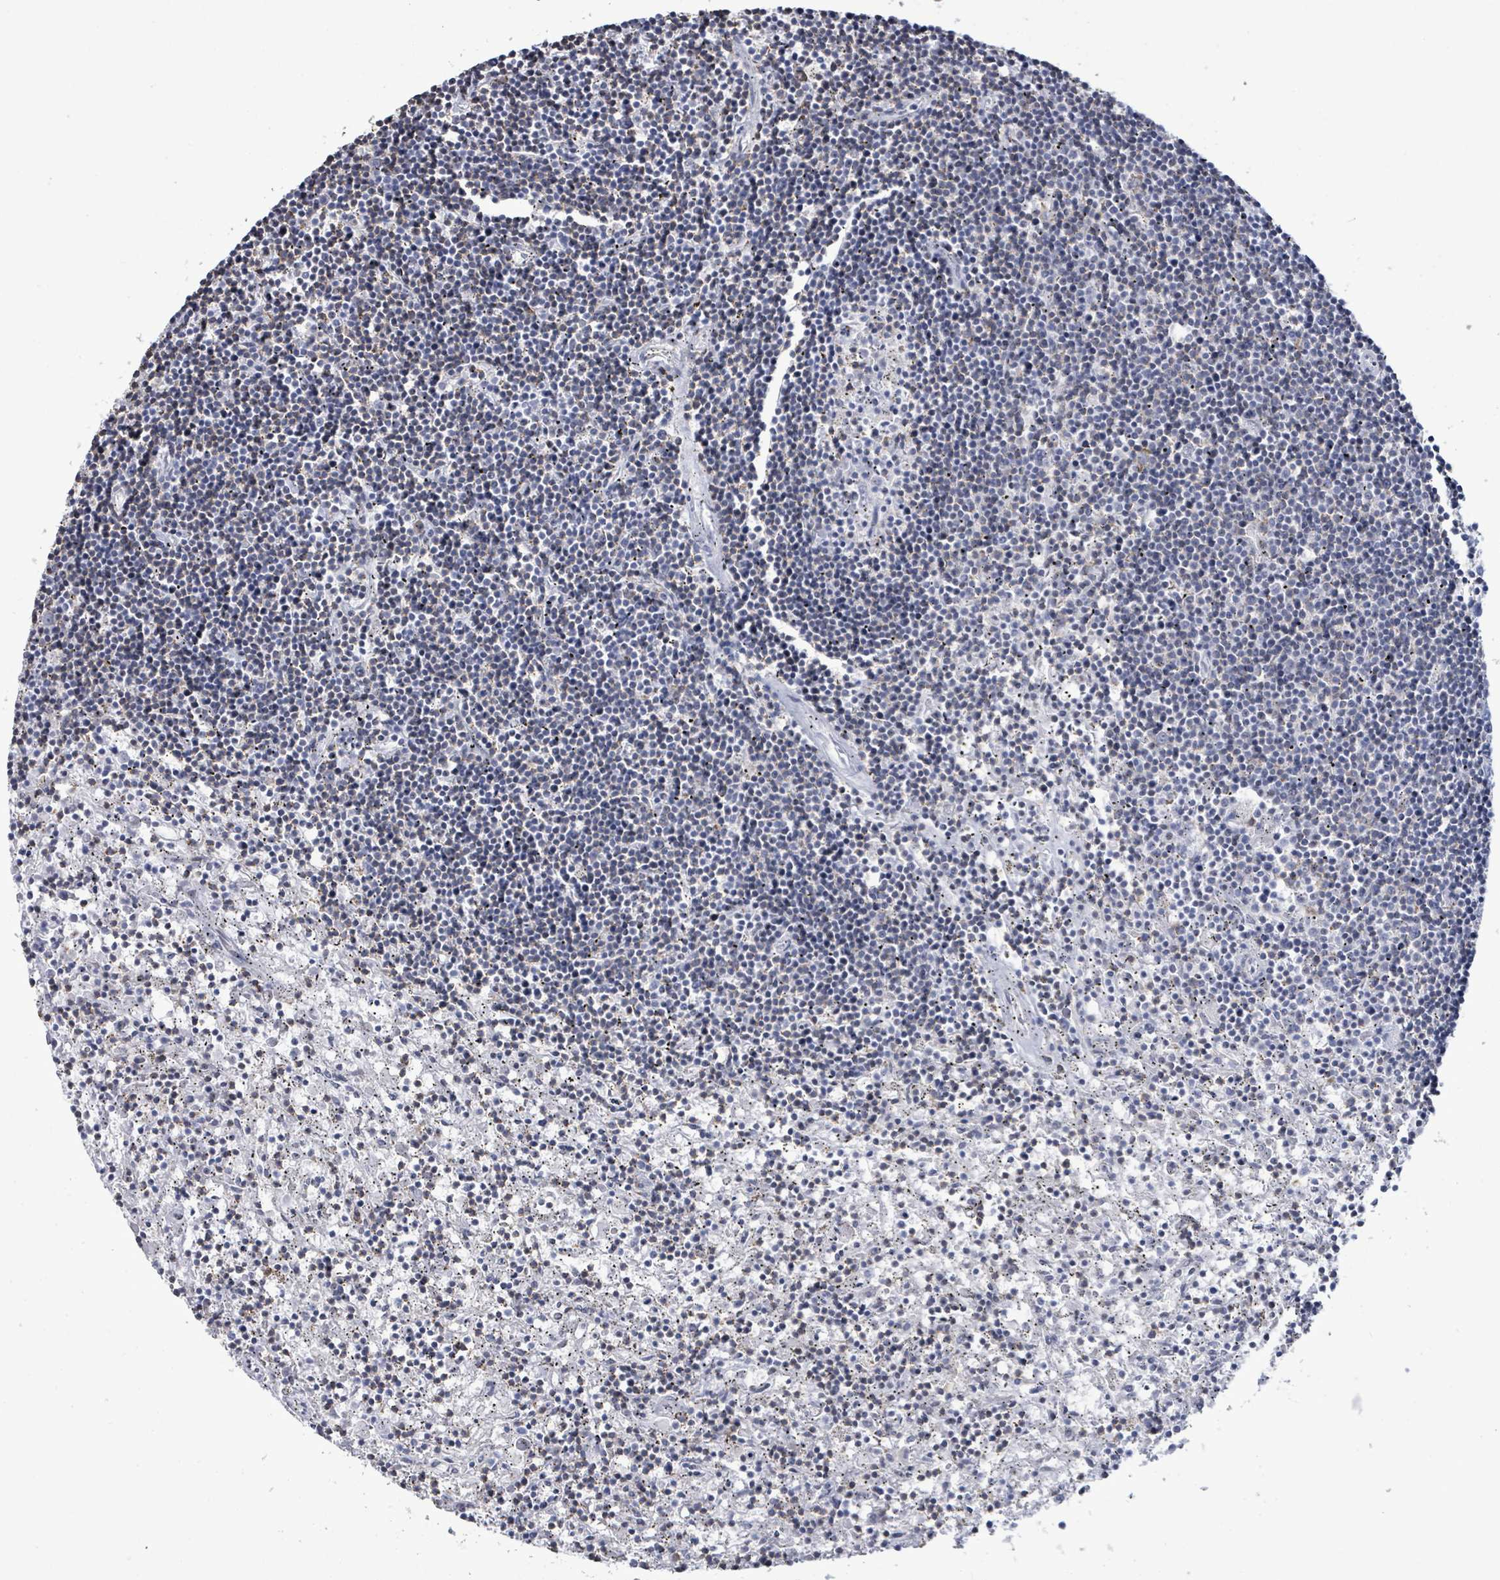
{"staining": {"intensity": "negative", "quantity": "none", "location": "none"}, "tissue": "lymphoma", "cell_type": "Tumor cells", "image_type": "cancer", "snomed": [{"axis": "morphology", "description": "Malignant lymphoma, non-Hodgkin's type, Low grade"}, {"axis": "topography", "description": "Spleen"}], "caption": "A high-resolution photomicrograph shows IHC staining of lymphoma, which reveals no significant staining in tumor cells.", "gene": "SAMD14", "patient": {"sex": "male", "age": 76}}